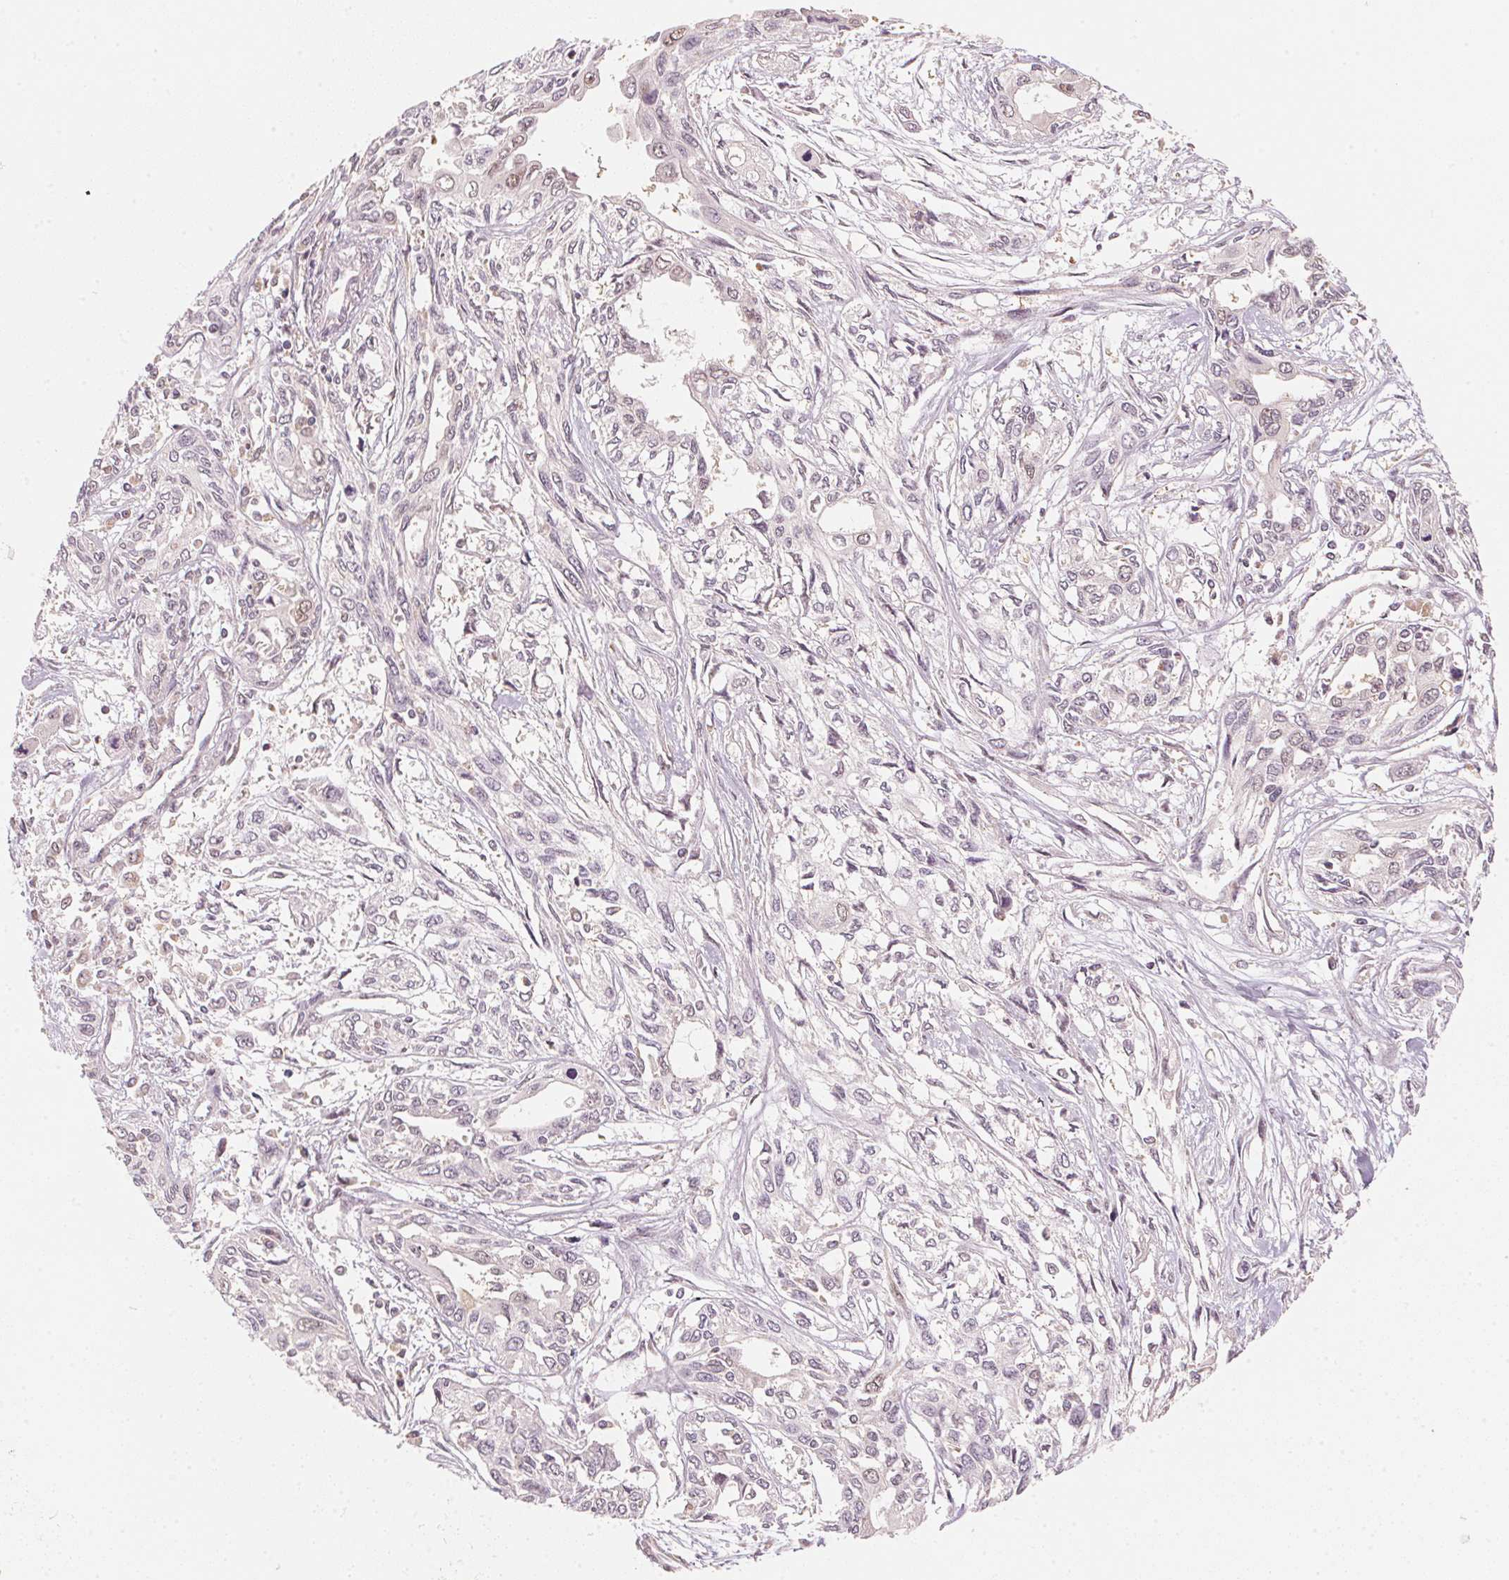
{"staining": {"intensity": "weak", "quantity": "<25%", "location": "nuclear"}, "tissue": "pancreatic cancer", "cell_type": "Tumor cells", "image_type": "cancer", "snomed": [{"axis": "morphology", "description": "Adenocarcinoma, NOS"}, {"axis": "topography", "description": "Pancreas"}], "caption": "This micrograph is of pancreatic cancer (adenocarcinoma) stained with immunohistochemistry (IHC) to label a protein in brown with the nuclei are counter-stained blue. There is no expression in tumor cells. (Immunohistochemistry, brightfield microscopy, high magnification).", "gene": "C2orf73", "patient": {"sex": "female", "age": 55}}